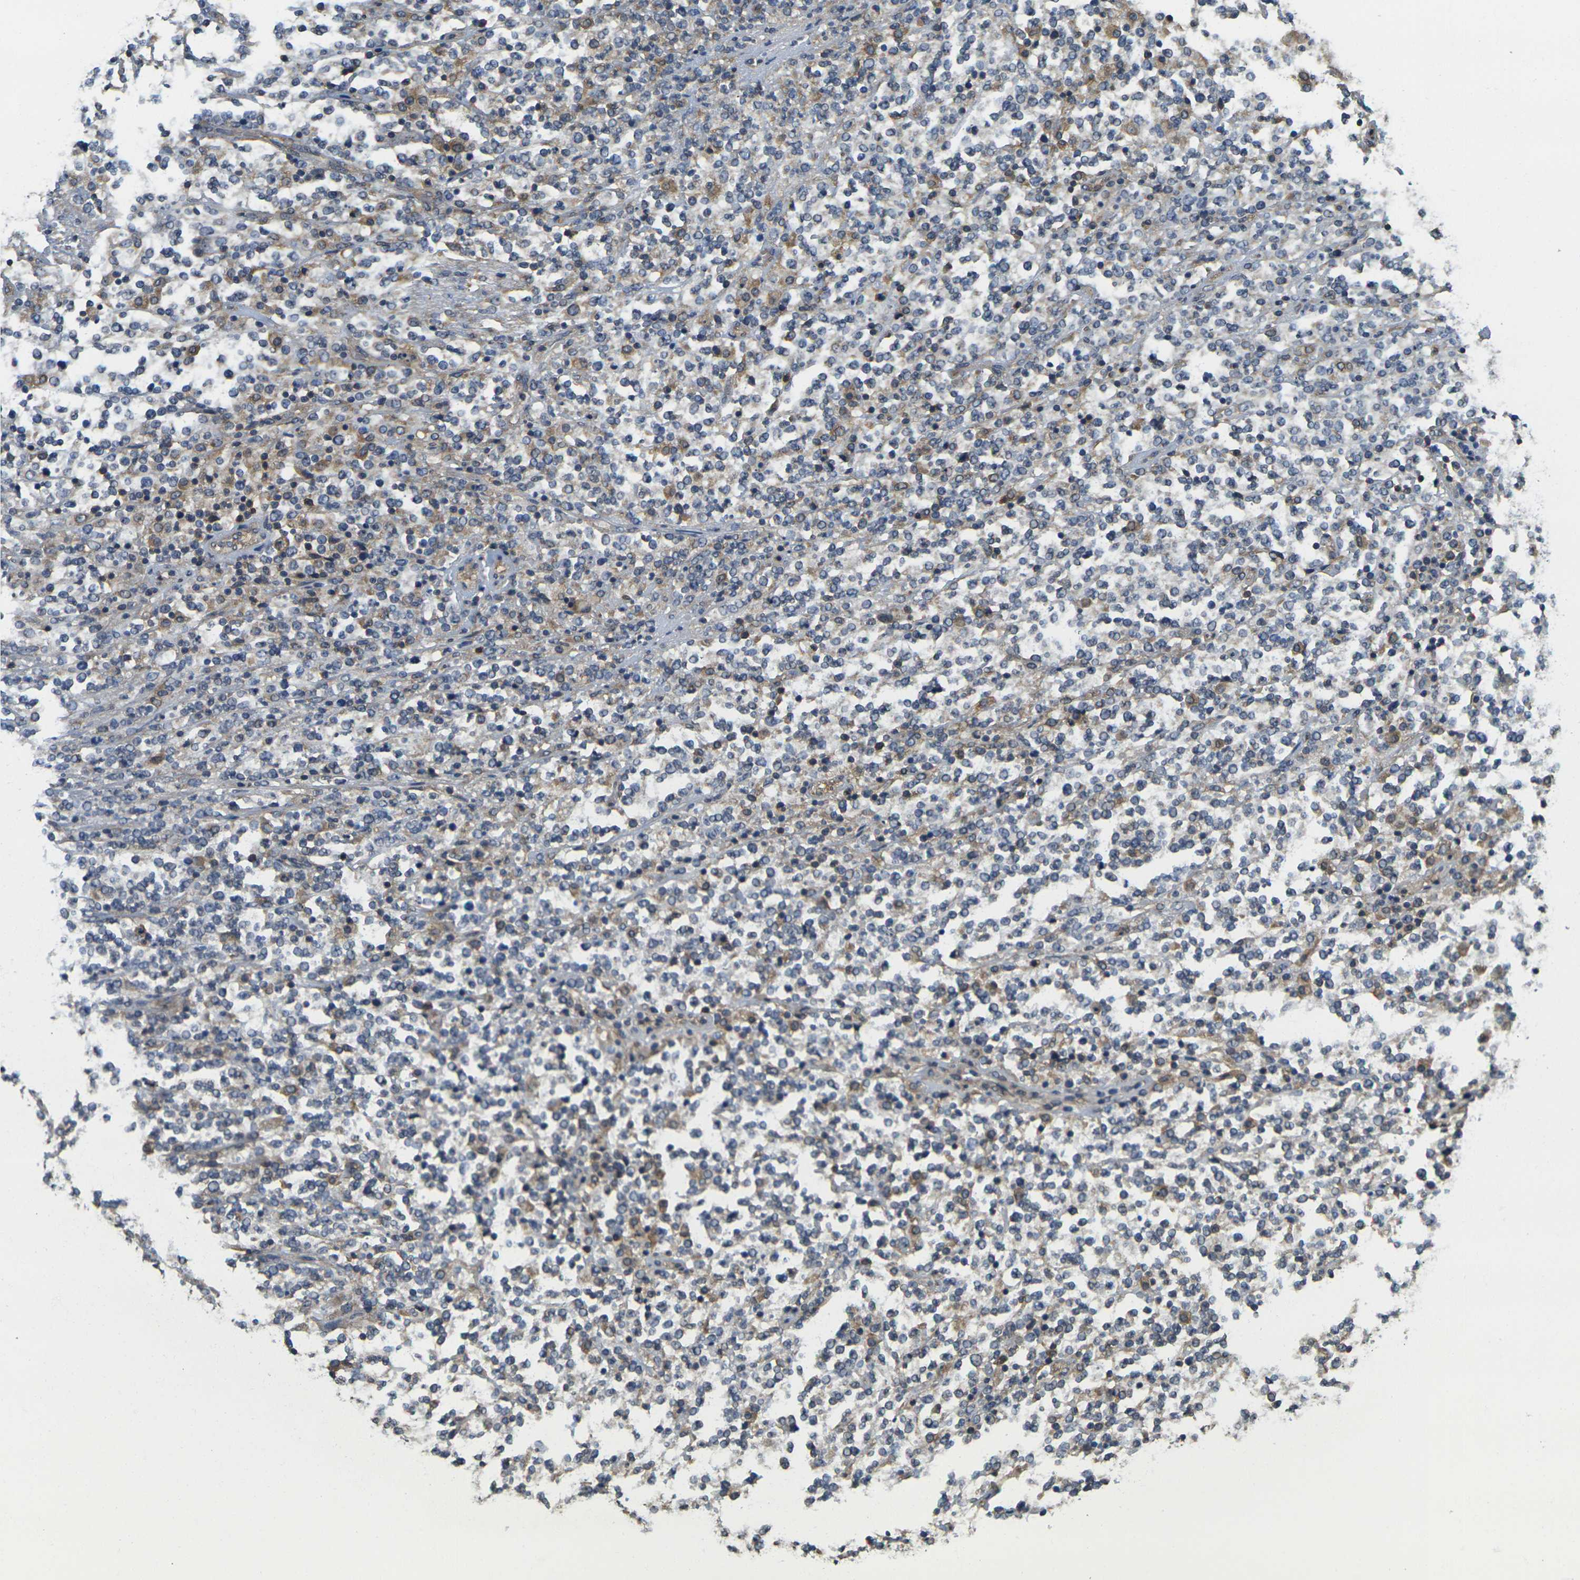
{"staining": {"intensity": "moderate", "quantity": "<25%", "location": "cytoplasmic/membranous"}, "tissue": "lymphoma", "cell_type": "Tumor cells", "image_type": "cancer", "snomed": [{"axis": "morphology", "description": "Malignant lymphoma, non-Hodgkin's type, High grade"}, {"axis": "topography", "description": "Soft tissue"}], "caption": "IHC of human high-grade malignant lymphoma, non-Hodgkin's type reveals low levels of moderate cytoplasmic/membranous expression in about <25% of tumor cells. The staining was performed using DAB (3,3'-diaminobenzidine), with brown indicating positive protein expression. Nuclei are stained blue with hematoxylin.", "gene": "CAST", "patient": {"sex": "male", "age": 18}}